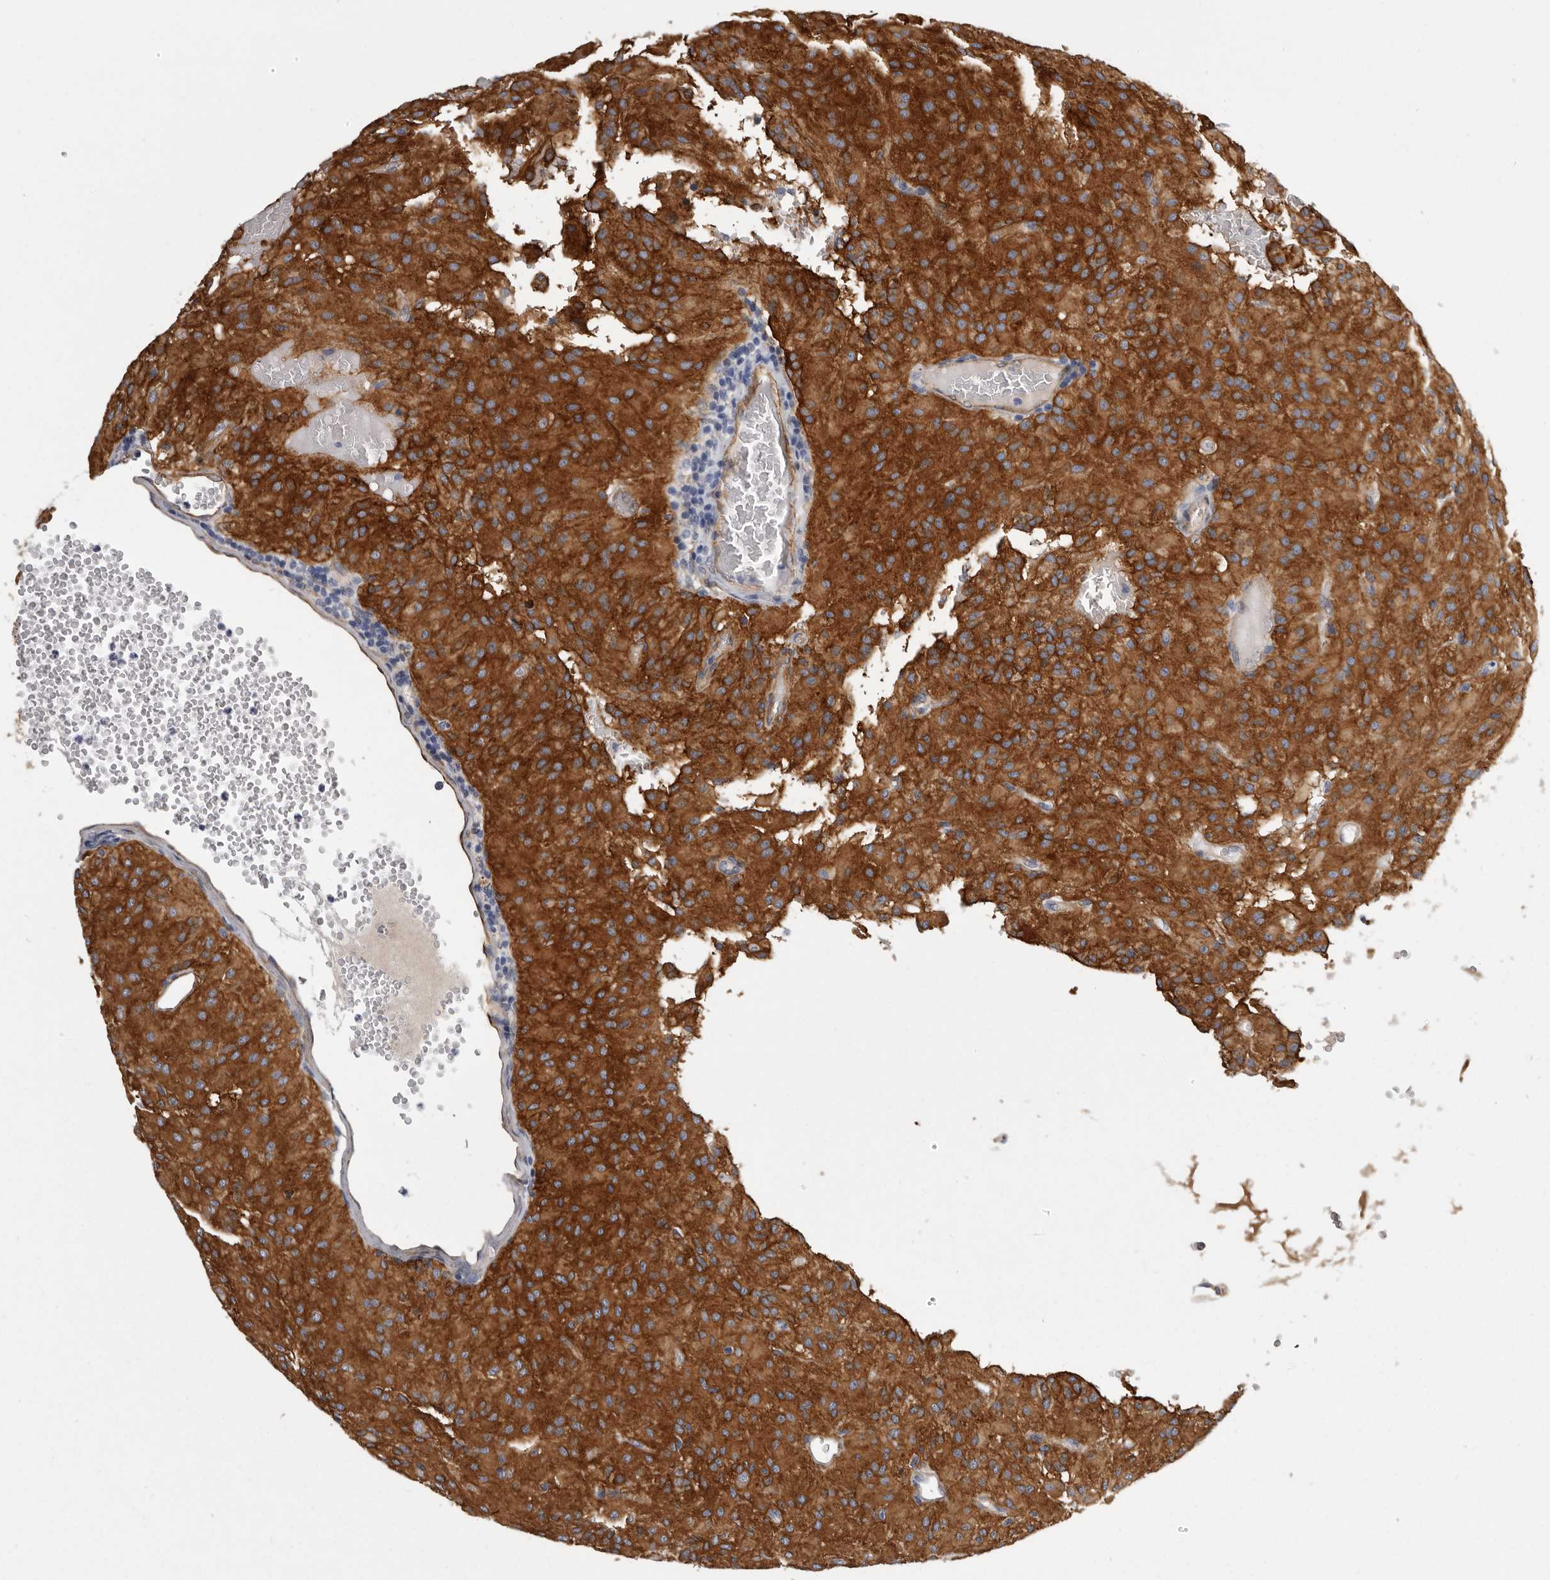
{"staining": {"intensity": "strong", "quantity": ">75%", "location": "cytoplasmic/membranous"}, "tissue": "glioma", "cell_type": "Tumor cells", "image_type": "cancer", "snomed": [{"axis": "morphology", "description": "Glioma, malignant, High grade"}, {"axis": "topography", "description": "Brain"}], "caption": "Glioma stained with DAB (3,3'-diaminobenzidine) immunohistochemistry (IHC) reveals high levels of strong cytoplasmic/membranous expression in approximately >75% of tumor cells.", "gene": "ENAH", "patient": {"sex": "female", "age": 59}}